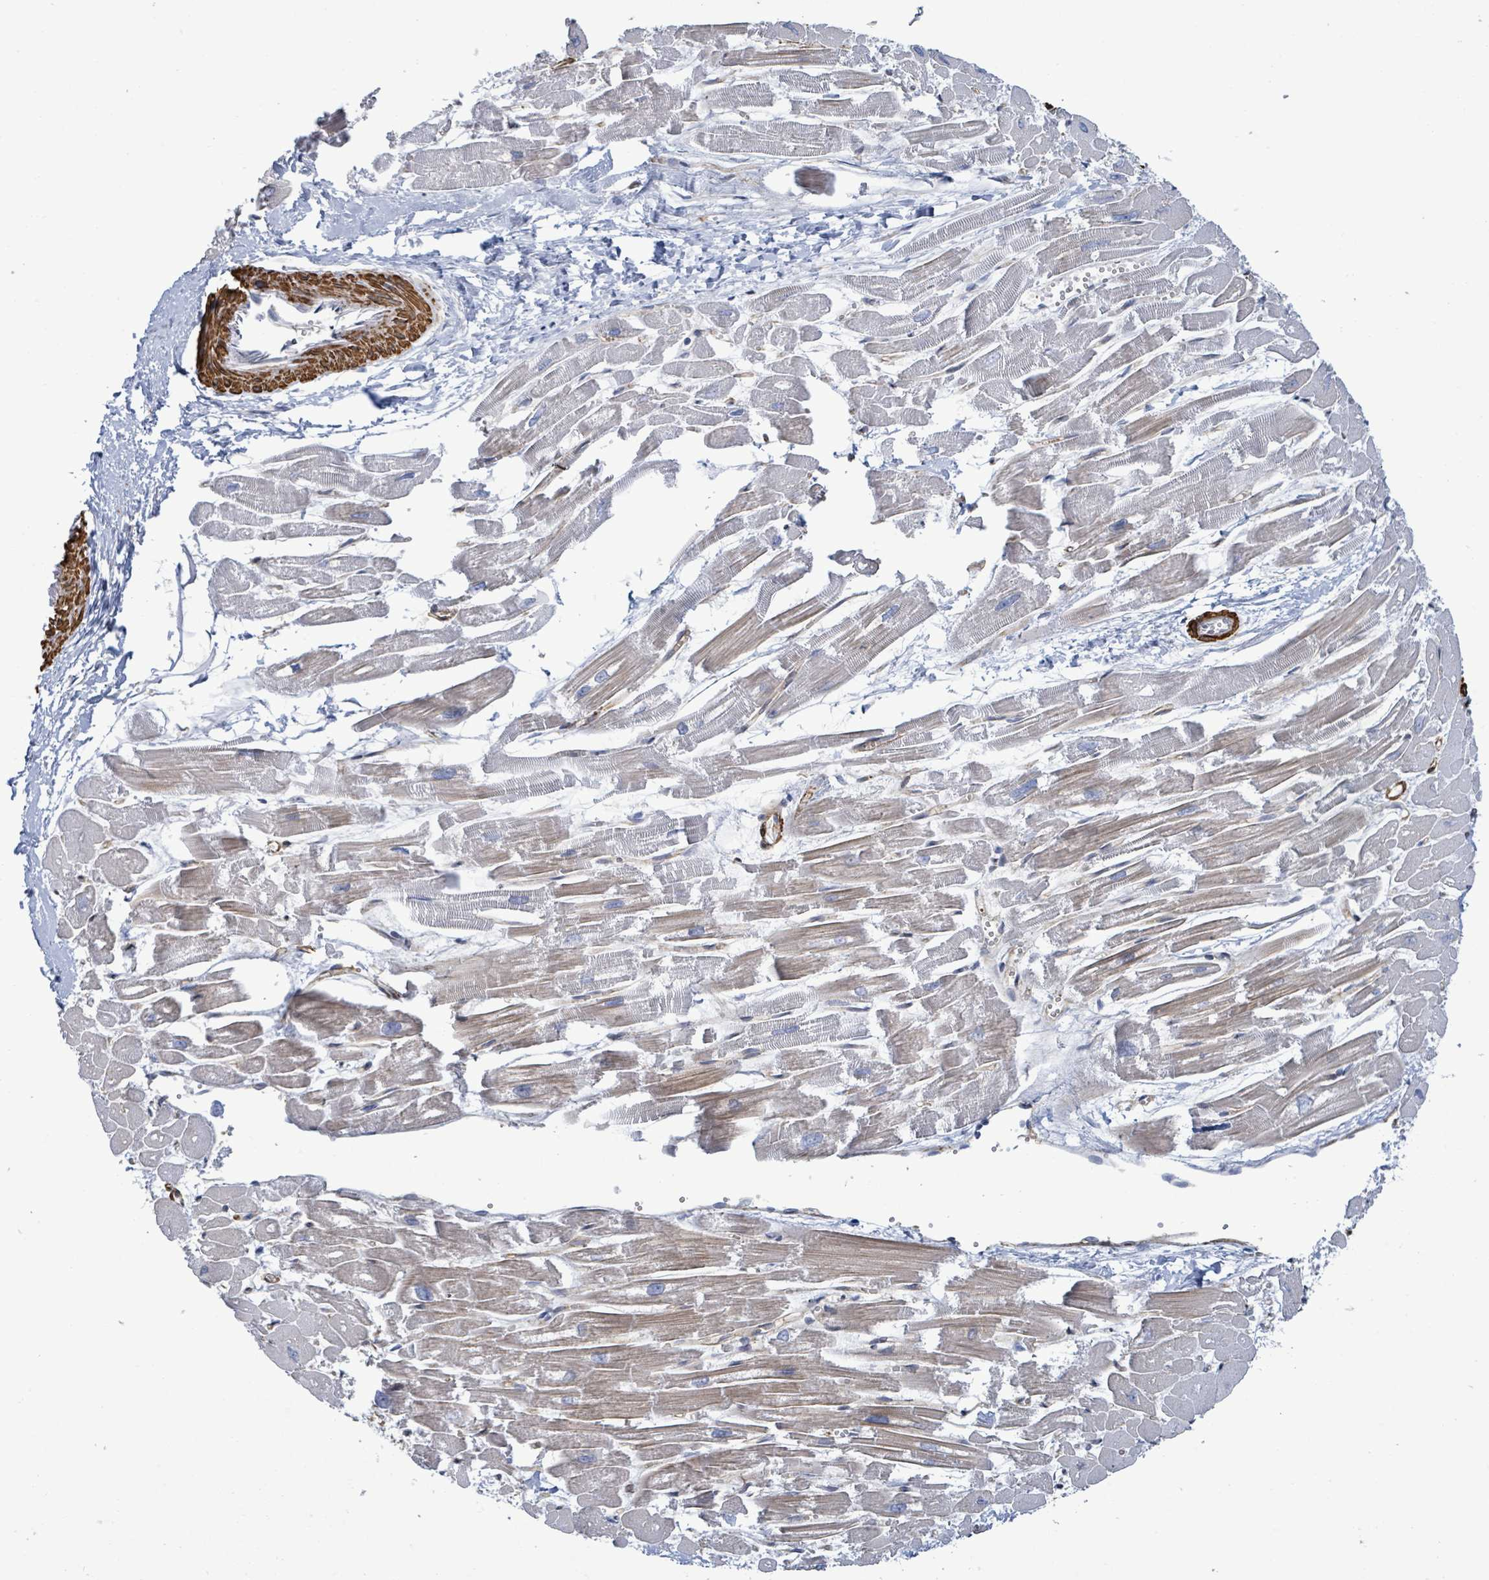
{"staining": {"intensity": "moderate", "quantity": "25%-75%", "location": "cytoplasmic/membranous"}, "tissue": "heart muscle", "cell_type": "Cardiomyocytes", "image_type": "normal", "snomed": [{"axis": "morphology", "description": "Normal tissue, NOS"}, {"axis": "topography", "description": "Heart"}], "caption": "Heart muscle stained with DAB immunohistochemistry demonstrates medium levels of moderate cytoplasmic/membranous positivity in approximately 25%-75% of cardiomyocytes.", "gene": "DMRTC1B", "patient": {"sex": "male", "age": 54}}